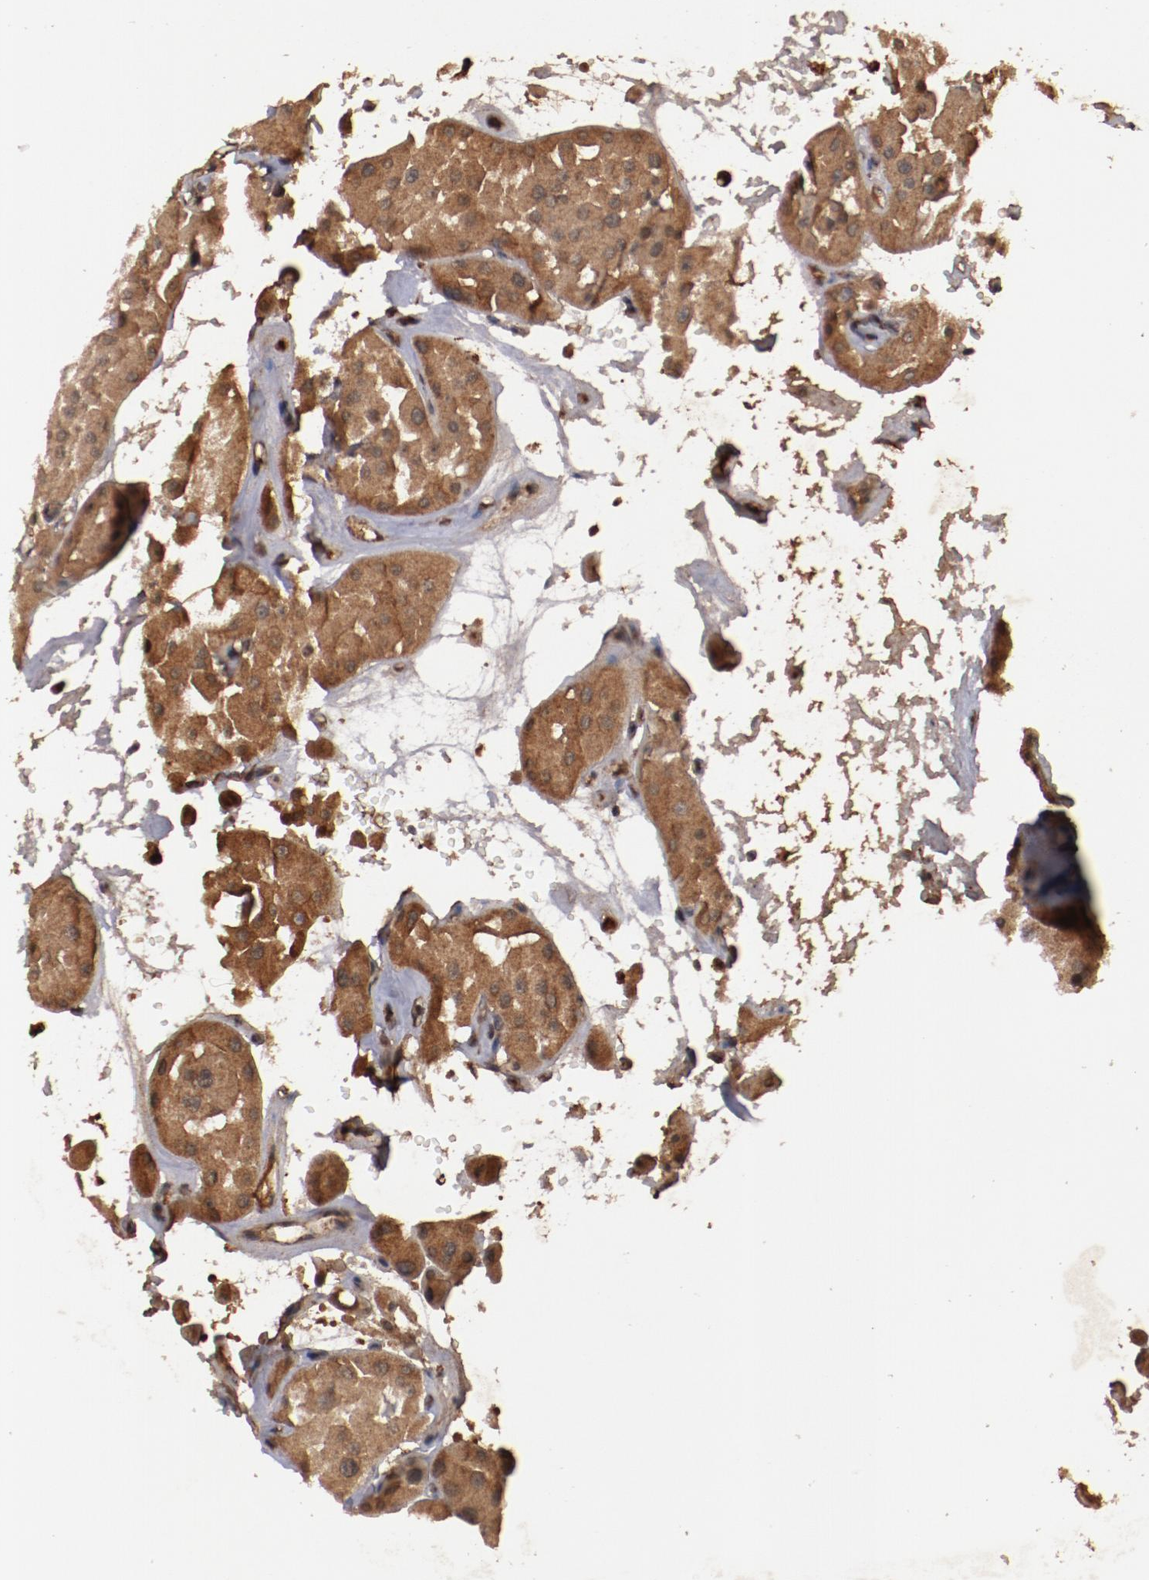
{"staining": {"intensity": "strong", "quantity": ">75%", "location": "cytoplasmic/membranous"}, "tissue": "renal cancer", "cell_type": "Tumor cells", "image_type": "cancer", "snomed": [{"axis": "morphology", "description": "Adenocarcinoma, uncertain malignant potential"}, {"axis": "topography", "description": "Kidney"}], "caption": "A high-resolution micrograph shows immunohistochemistry (IHC) staining of renal cancer, which shows strong cytoplasmic/membranous positivity in about >75% of tumor cells. The staining is performed using DAB brown chromogen to label protein expression. The nuclei are counter-stained blue using hematoxylin.", "gene": "TENM1", "patient": {"sex": "male", "age": 63}}